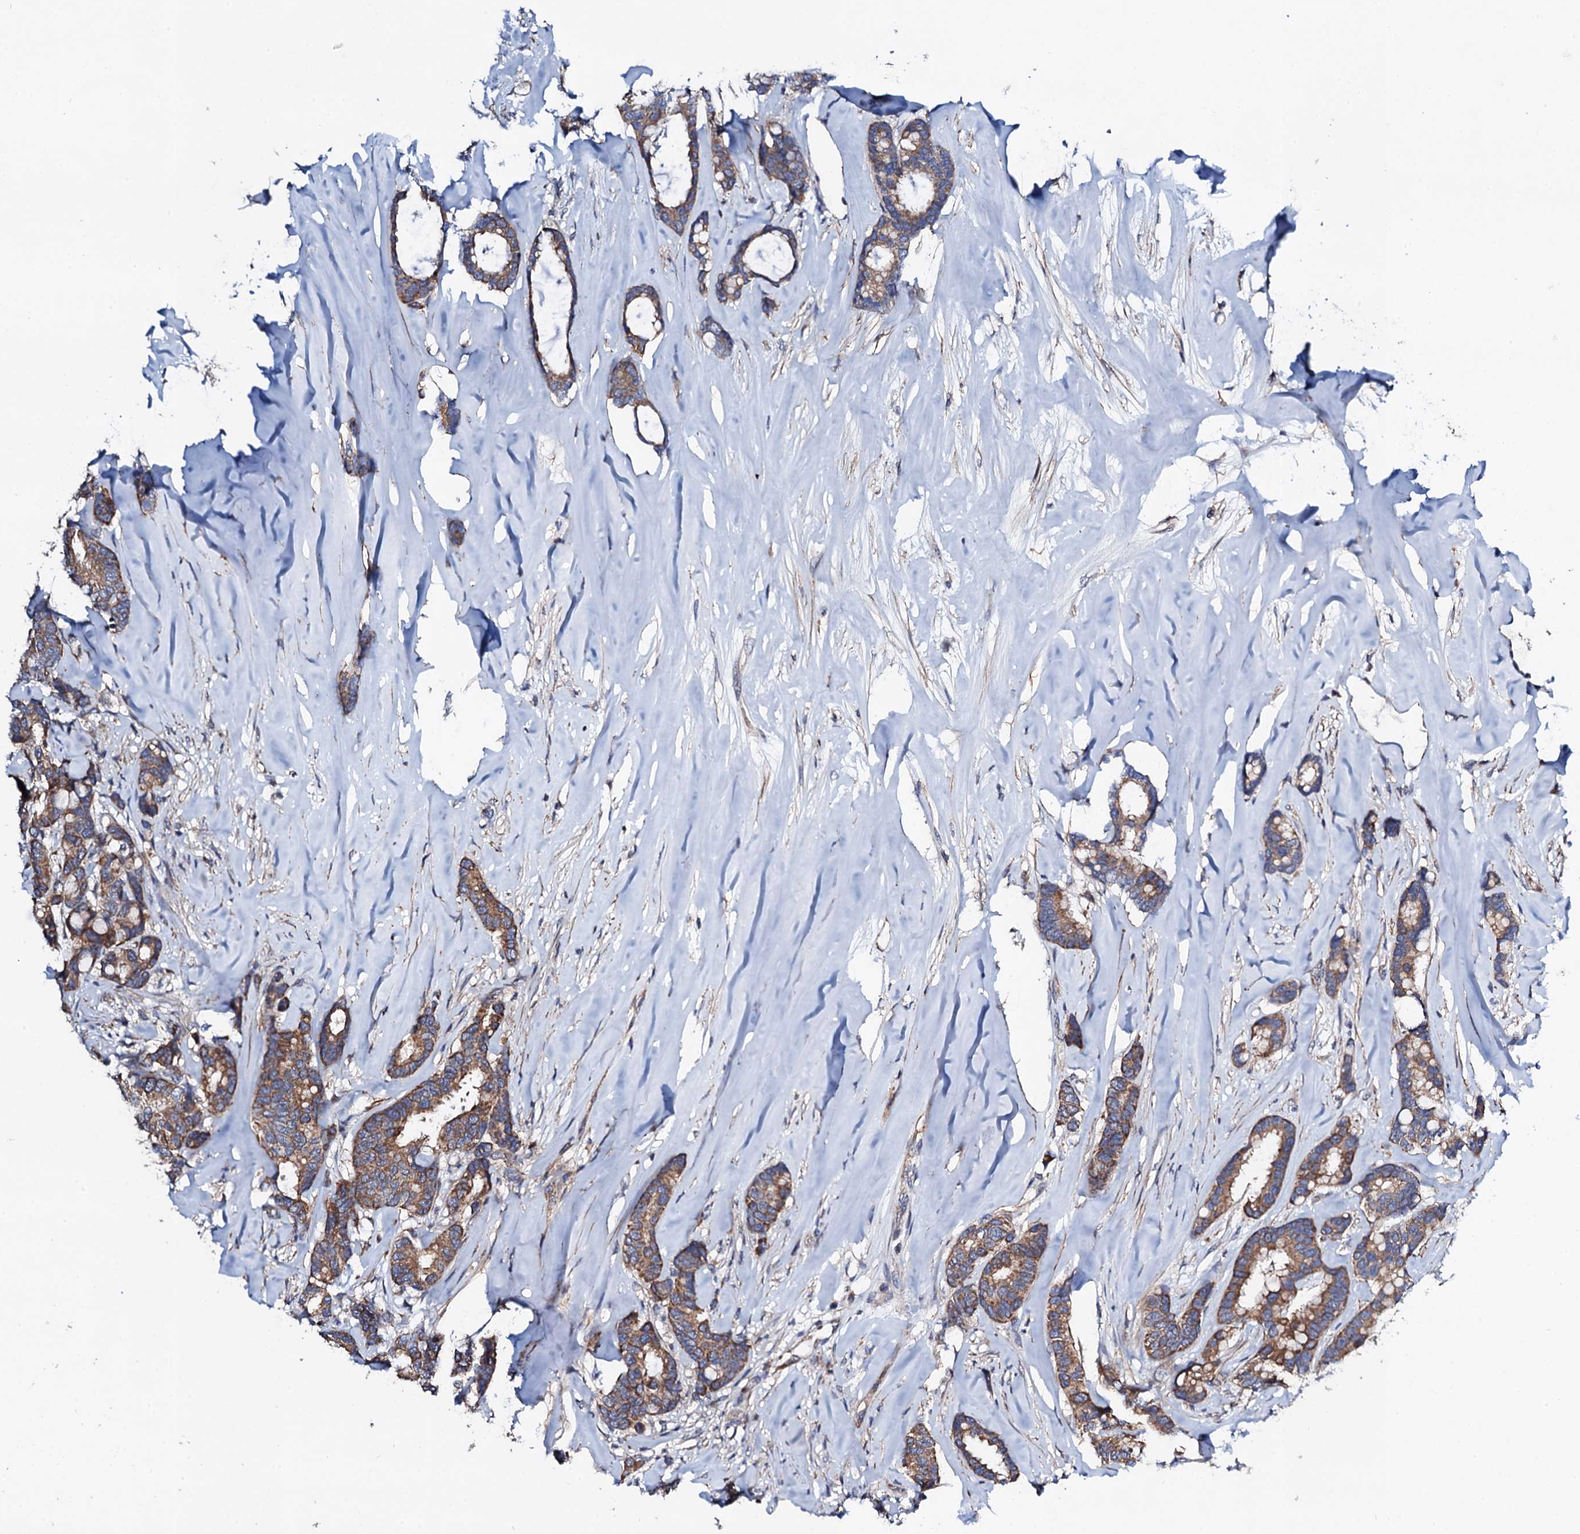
{"staining": {"intensity": "moderate", "quantity": ">75%", "location": "cytoplasmic/membranous"}, "tissue": "breast cancer", "cell_type": "Tumor cells", "image_type": "cancer", "snomed": [{"axis": "morphology", "description": "Duct carcinoma"}, {"axis": "topography", "description": "Breast"}], "caption": "Immunohistochemical staining of human breast cancer (infiltrating ductal carcinoma) reveals medium levels of moderate cytoplasmic/membranous protein positivity in about >75% of tumor cells.", "gene": "COG4", "patient": {"sex": "female", "age": 87}}